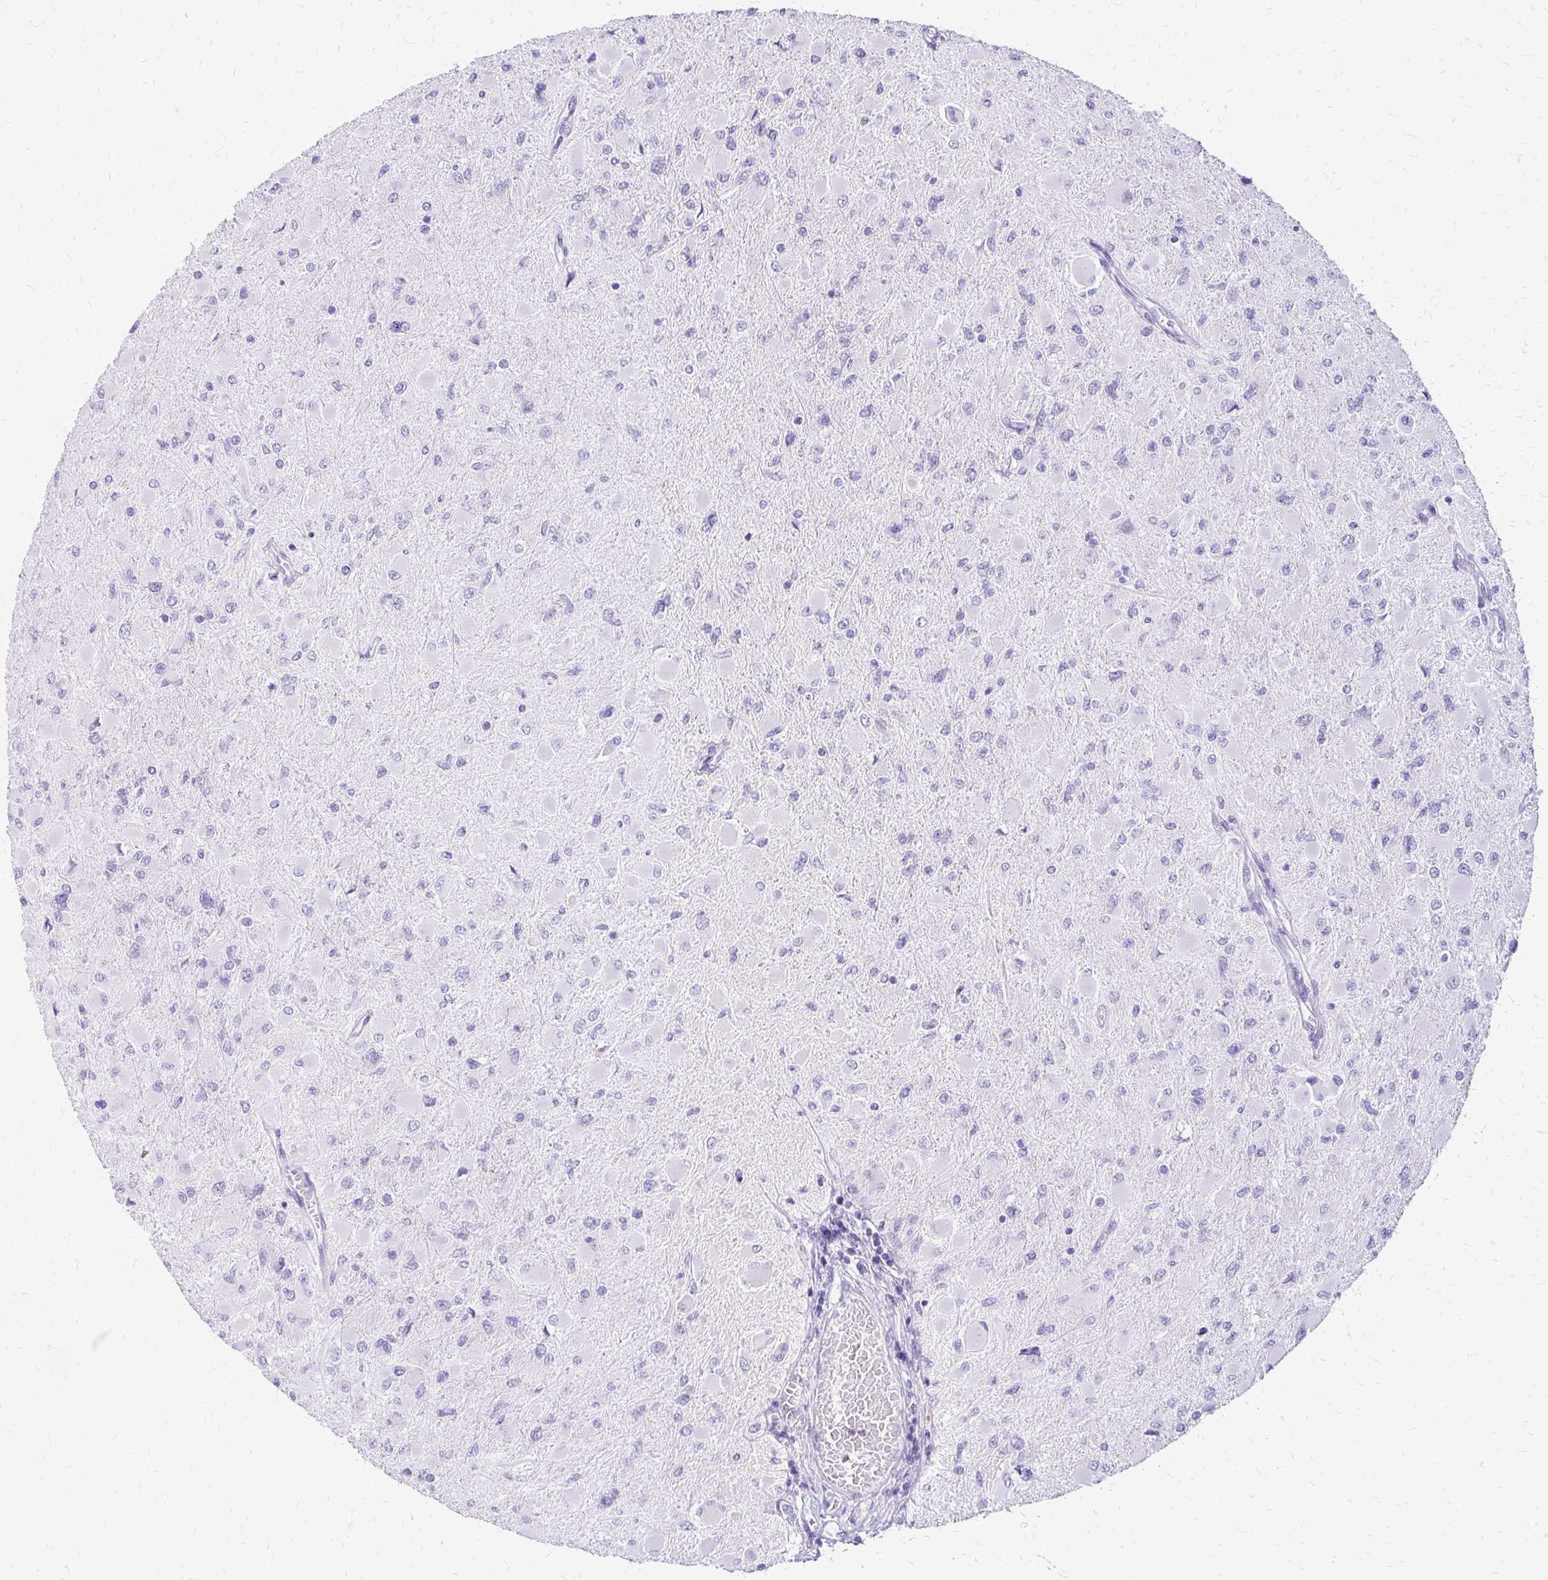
{"staining": {"intensity": "negative", "quantity": "none", "location": "none"}, "tissue": "glioma", "cell_type": "Tumor cells", "image_type": "cancer", "snomed": [{"axis": "morphology", "description": "Glioma, malignant, High grade"}, {"axis": "topography", "description": "Cerebral cortex"}], "caption": "Photomicrograph shows no protein expression in tumor cells of glioma tissue.", "gene": "SLC32A1", "patient": {"sex": "female", "age": 36}}